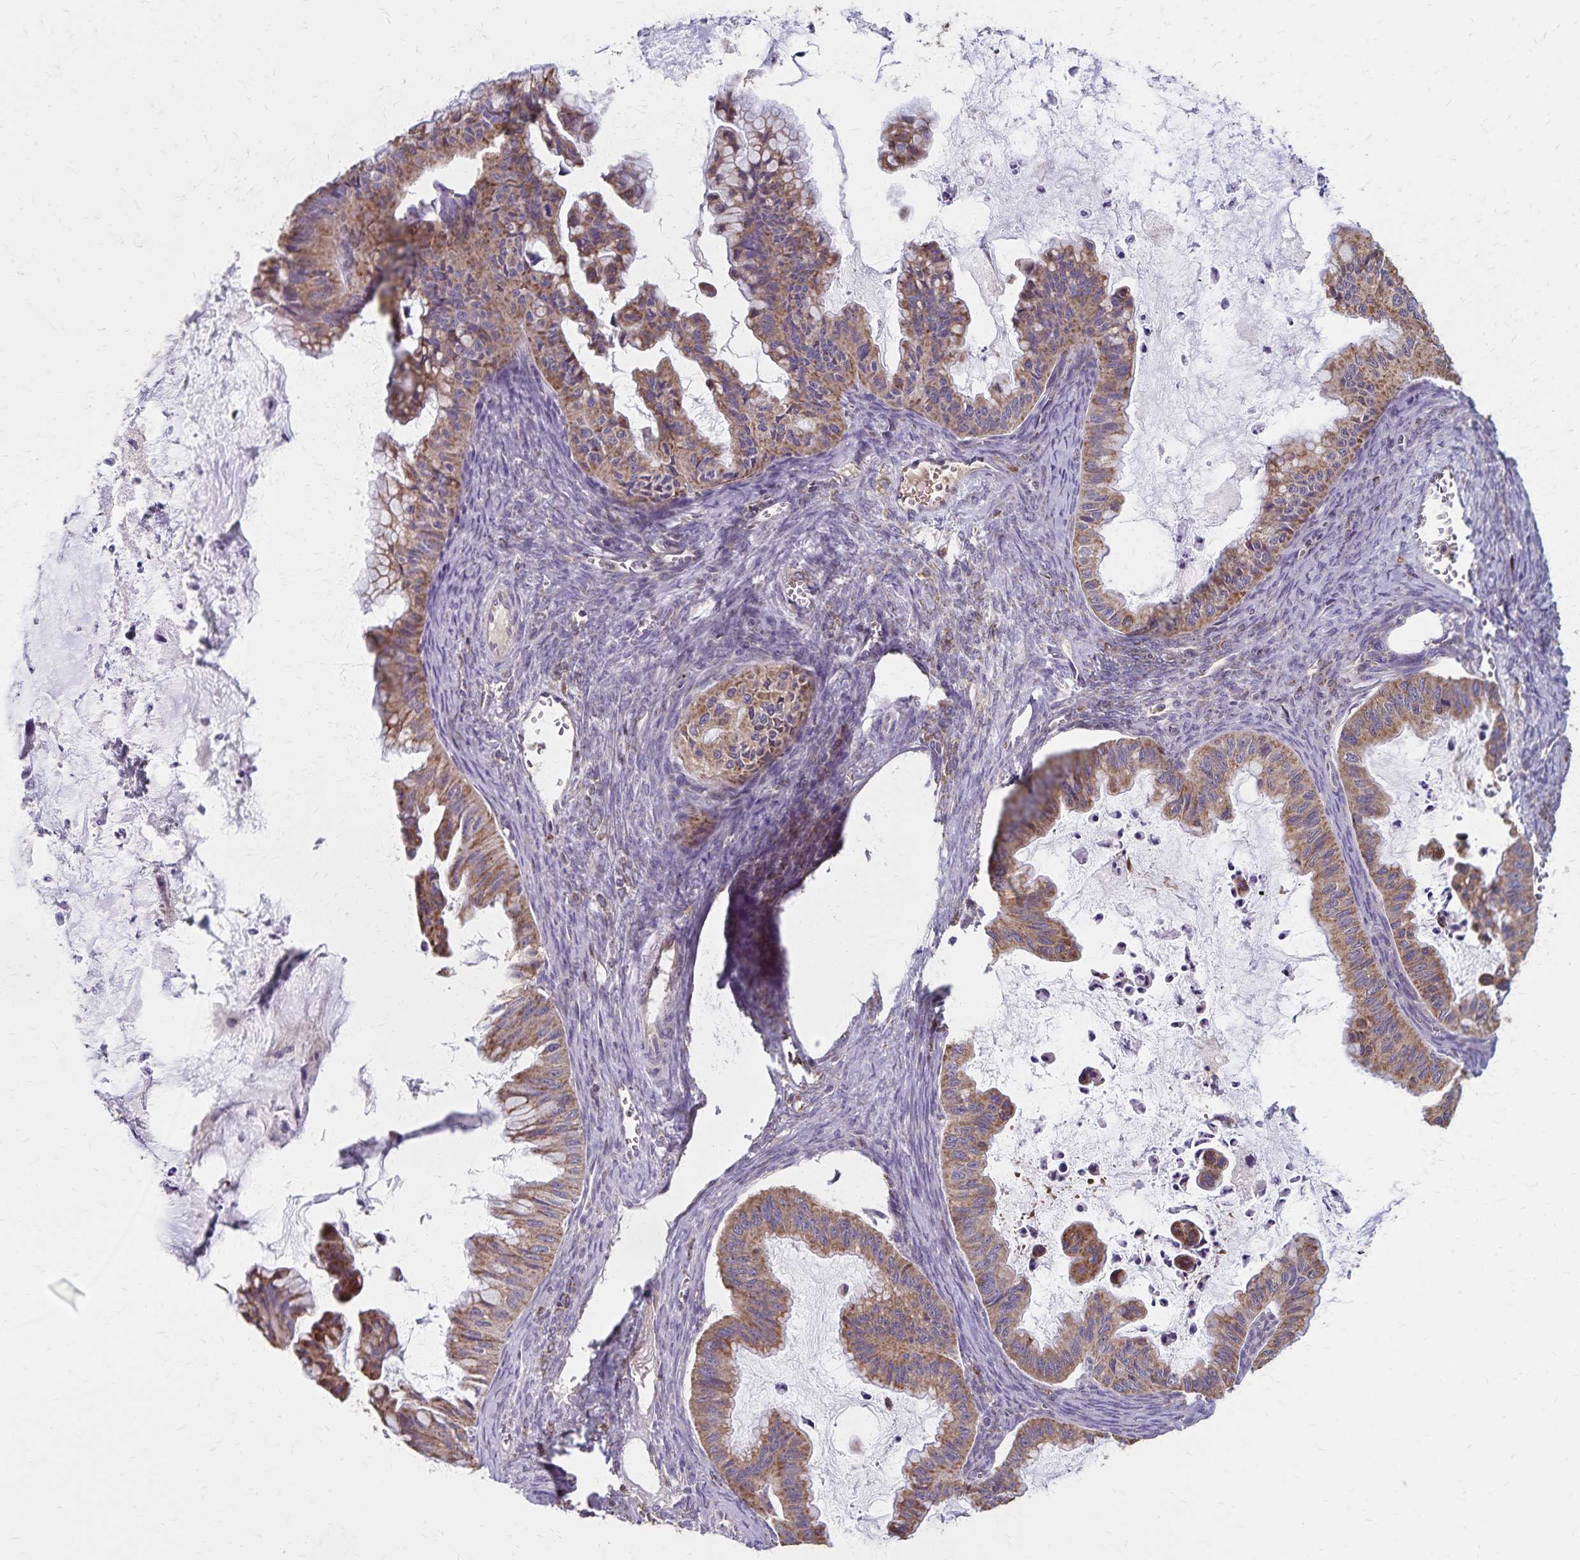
{"staining": {"intensity": "moderate", "quantity": ">75%", "location": "cytoplasmic/membranous"}, "tissue": "ovarian cancer", "cell_type": "Tumor cells", "image_type": "cancer", "snomed": [{"axis": "morphology", "description": "Cystadenocarcinoma, mucinous, NOS"}, {"axis": "topography", "description": "Ovary"}], "caption": "Protein expression analysis of ovarian mucinous cystadenocarcinoma exhibits moderate cytoplasmic/membranous staining in approximately >75% of tumor cells. (Brightfield microscopy of DAB IHC at high magnification).", "gene": "RNF10", "patient": {"sex": "female", "age": 72}}